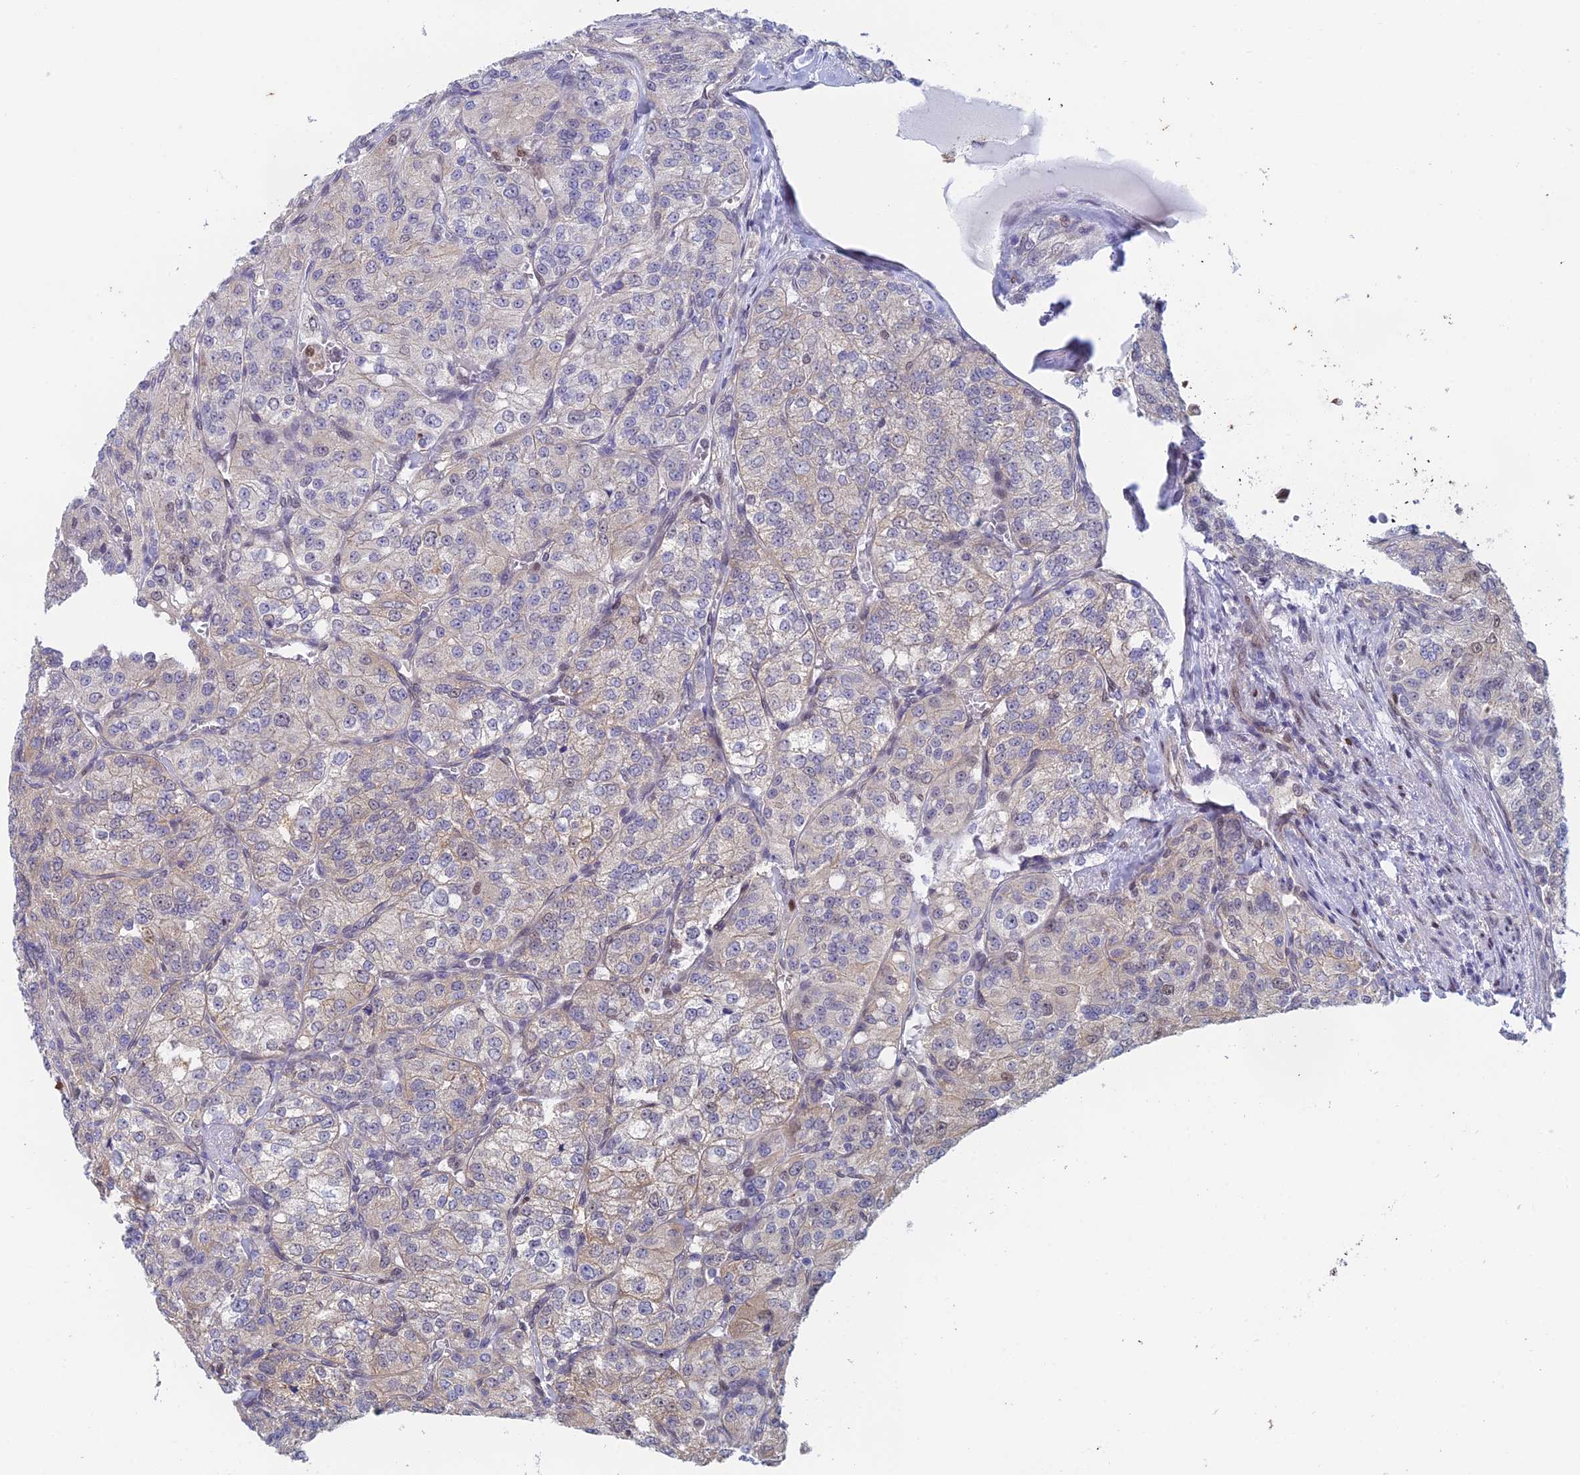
{"staining": {"intensity": "weak", "quantity": "<25%", "location": "cytoplasmic/membranous"}, "tissue": "renal cancer", "cell_type": "Tumor cells", "image_type": "cancer", "snomed": [{"axis": "morphology", "description": "Adenocarcinoma, NOS"}, {"axis": "topography", "description": "Kidney"}], "caption": "Immunohistochemistry (IHC) of human renal cancer (adenocarcinoma) demonstrates no expression in tumor cells. Brightfield microscopy of immunohistochemistry (IHC) stained with DAB (brown) and hematoxylin (blue), captured at high magnification.", "gene": "MRPL17", "patient": {"sex": "female", "age": 63}}